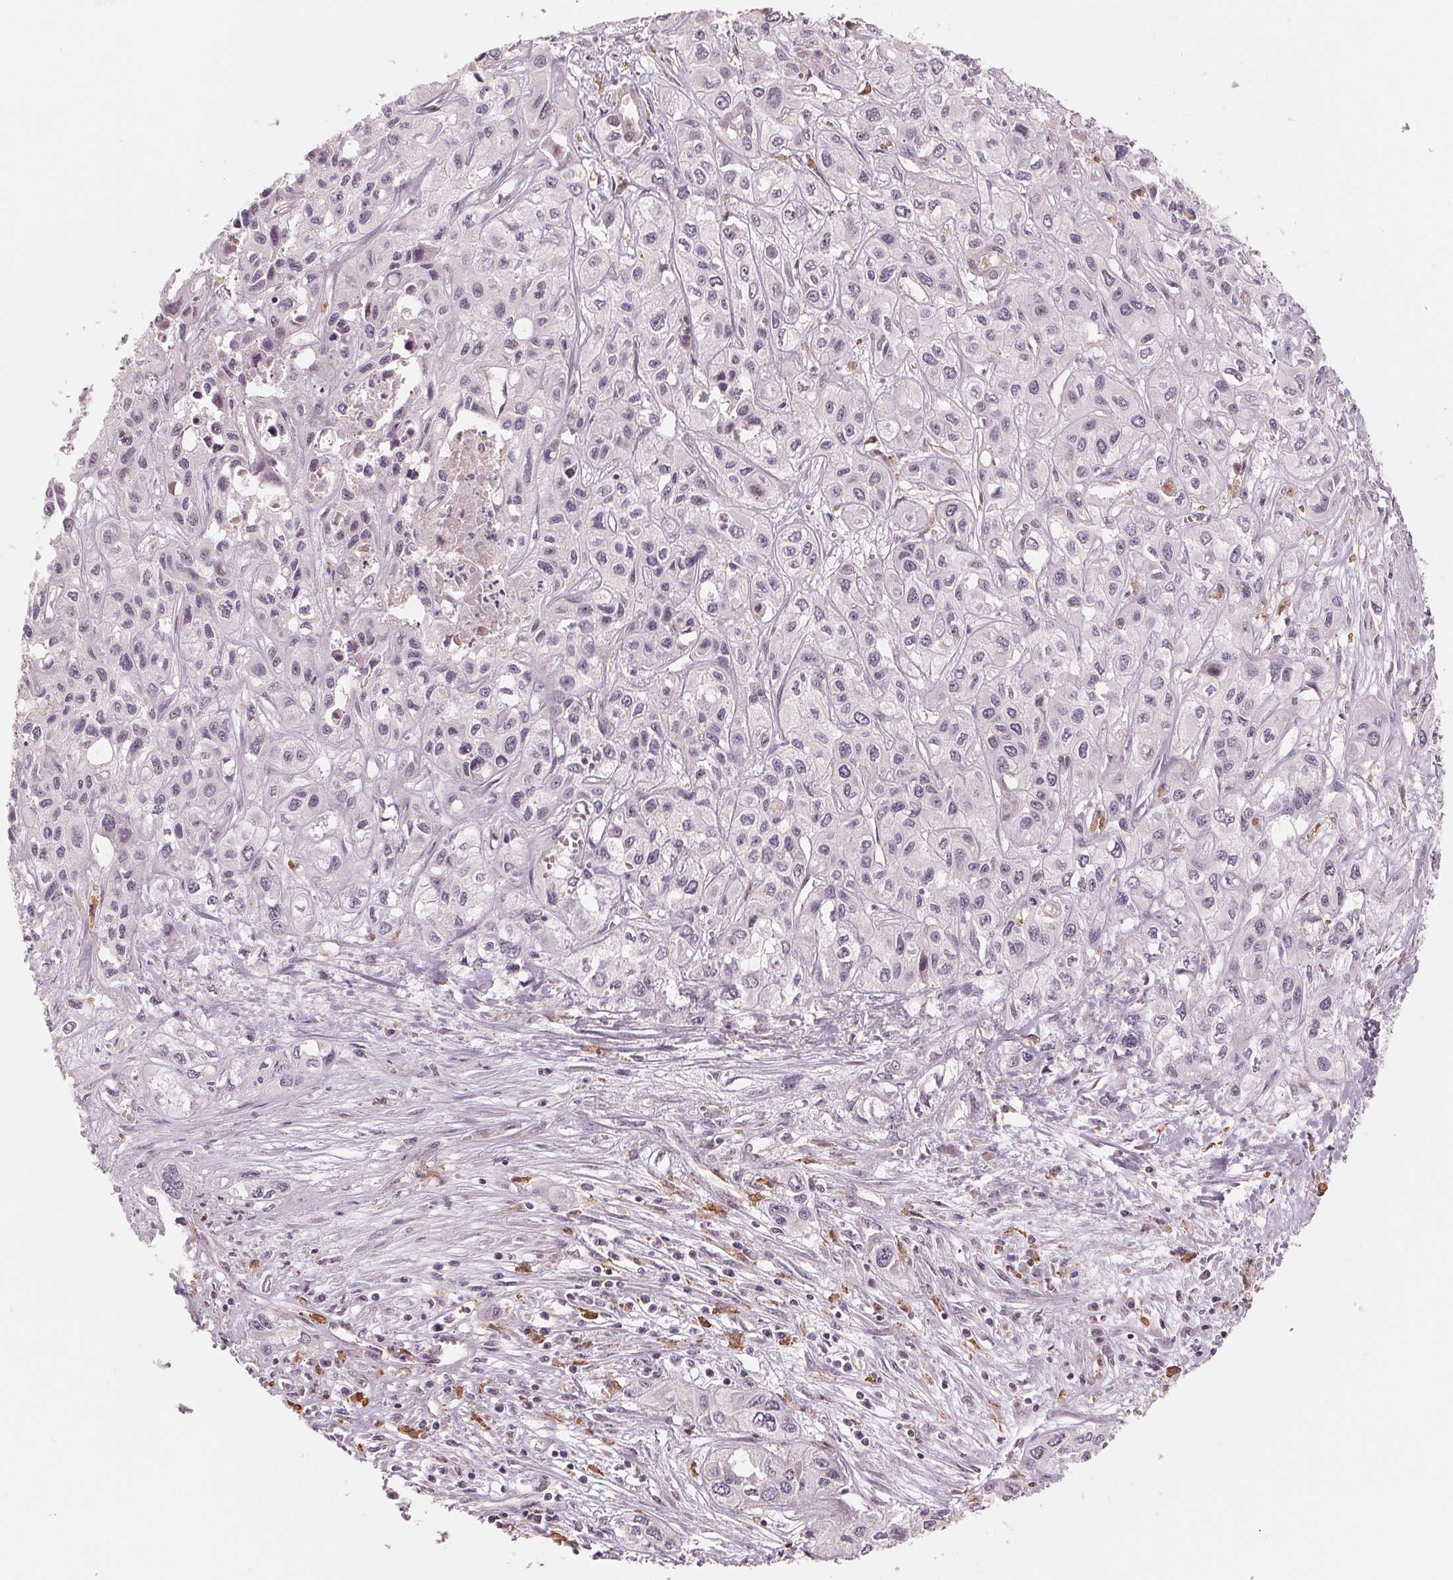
{"staining": {"intensity": "negative", "quantity": "none", "location": "none"}, "tissue": "liver cancer", "cell_type": "Tumor cells", "image_type": "cancer", "snomed": [{"axis": "morphology", "description": "Cholangiocarcinoma"}, {"axis": "topography", "description": "Liver"}], "caption": "There is no significant expression in tumor cells of cholangiocarcinoma (liver).", "gene": "IL9R", "patient": {"sex": "female", "age": 66}}